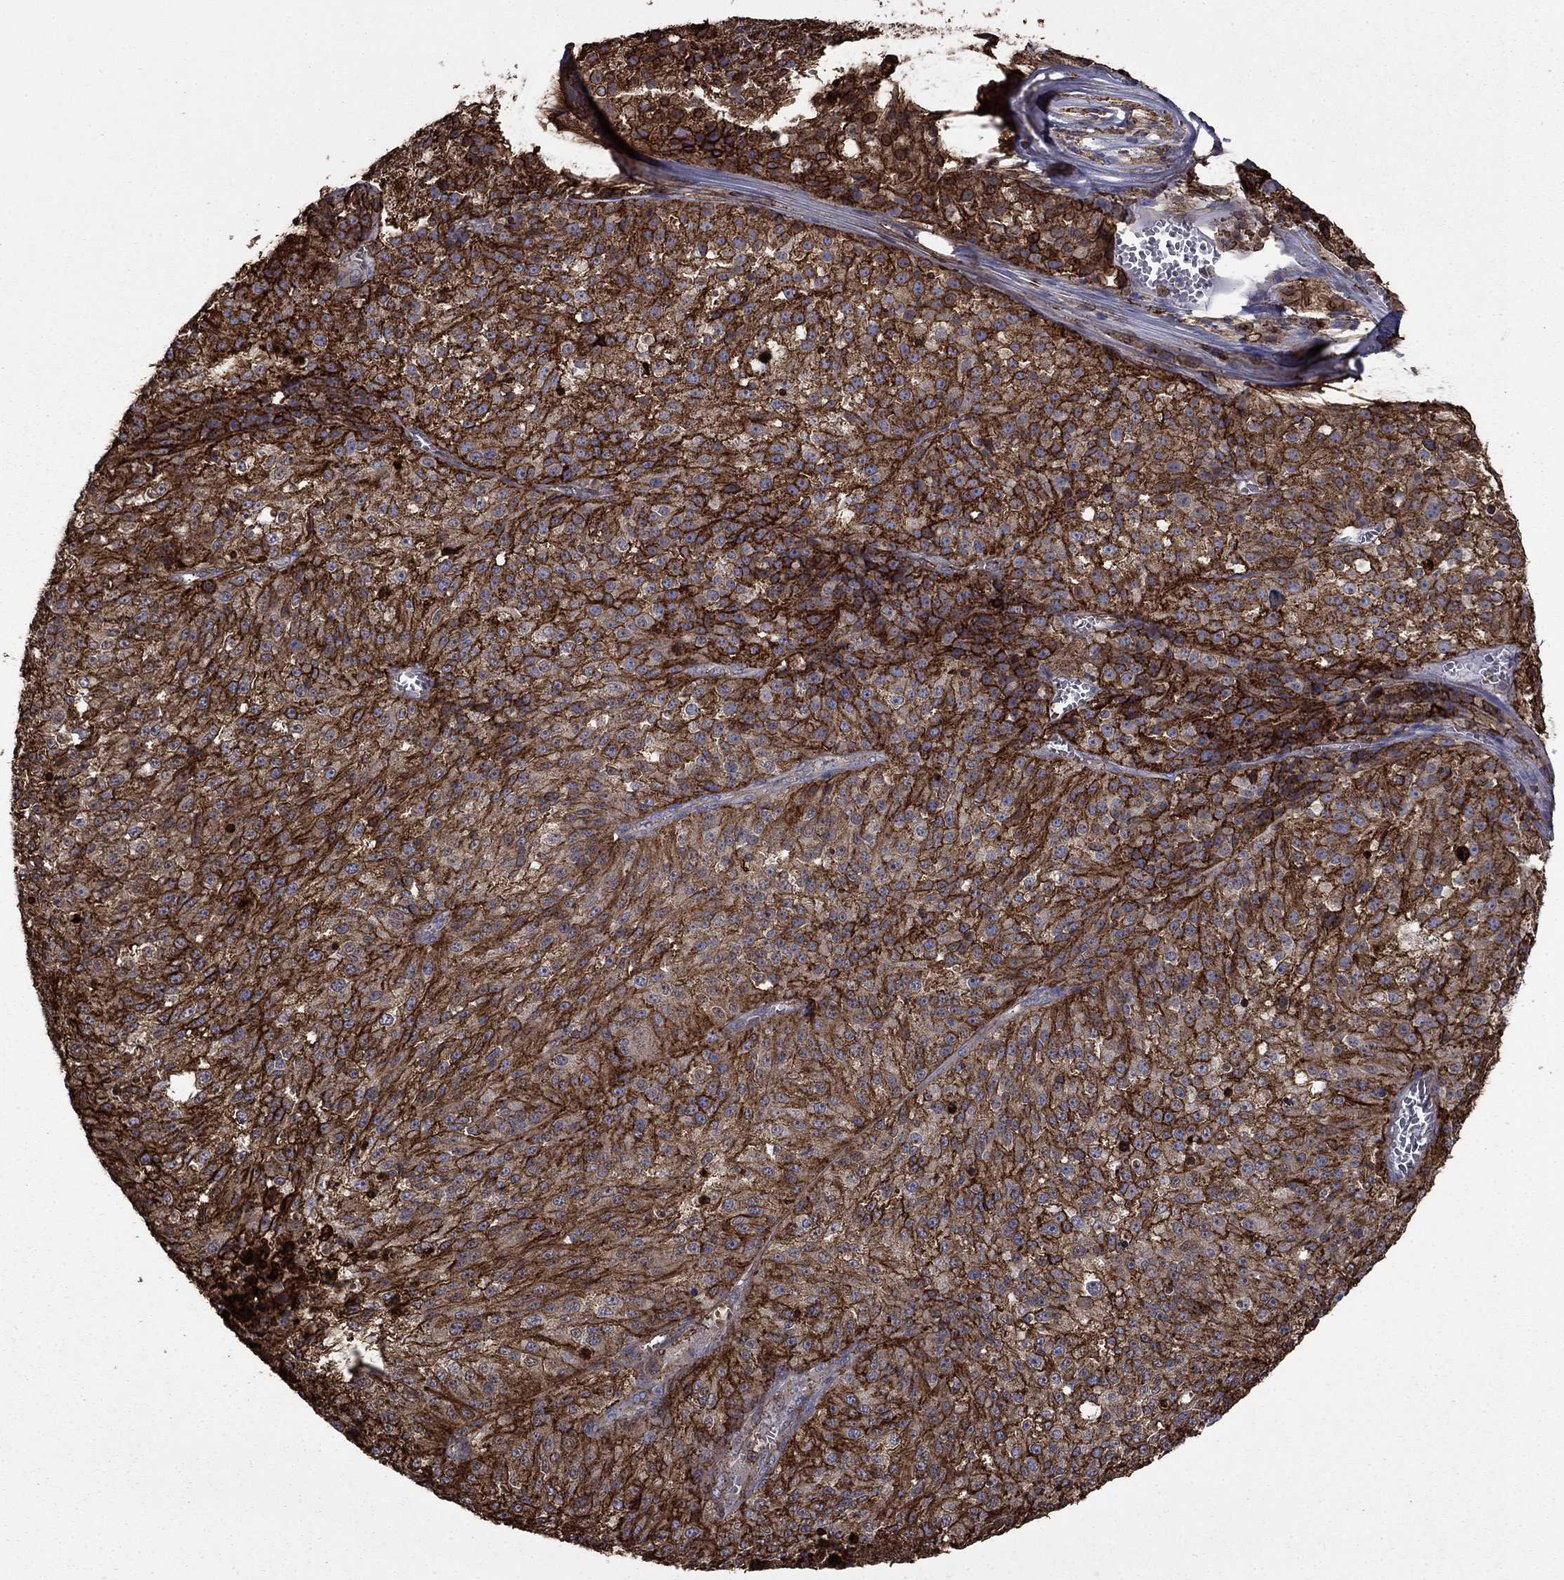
{"staining": {"intensity": "strong", "quantity": "25%-75%", "location": "cytoplasmic/membranous"}, "tissue": "melanoma", "cell_type": "Tumor cells", "image_type": "cancer", "snomed": [{"axis": "morphology", "description": "Malignant melanoma, Metastatic site"}, {"axis": "topography", "description": "Lymph node"}], "caption": "Immunohistochemical staining of human melanoma shows high levels of strong cytoplasmic/membranous staining in about 25%-75% of tumor cells.", "gene": "PLAU", "patient": {"sex": "female", "age": 64}}